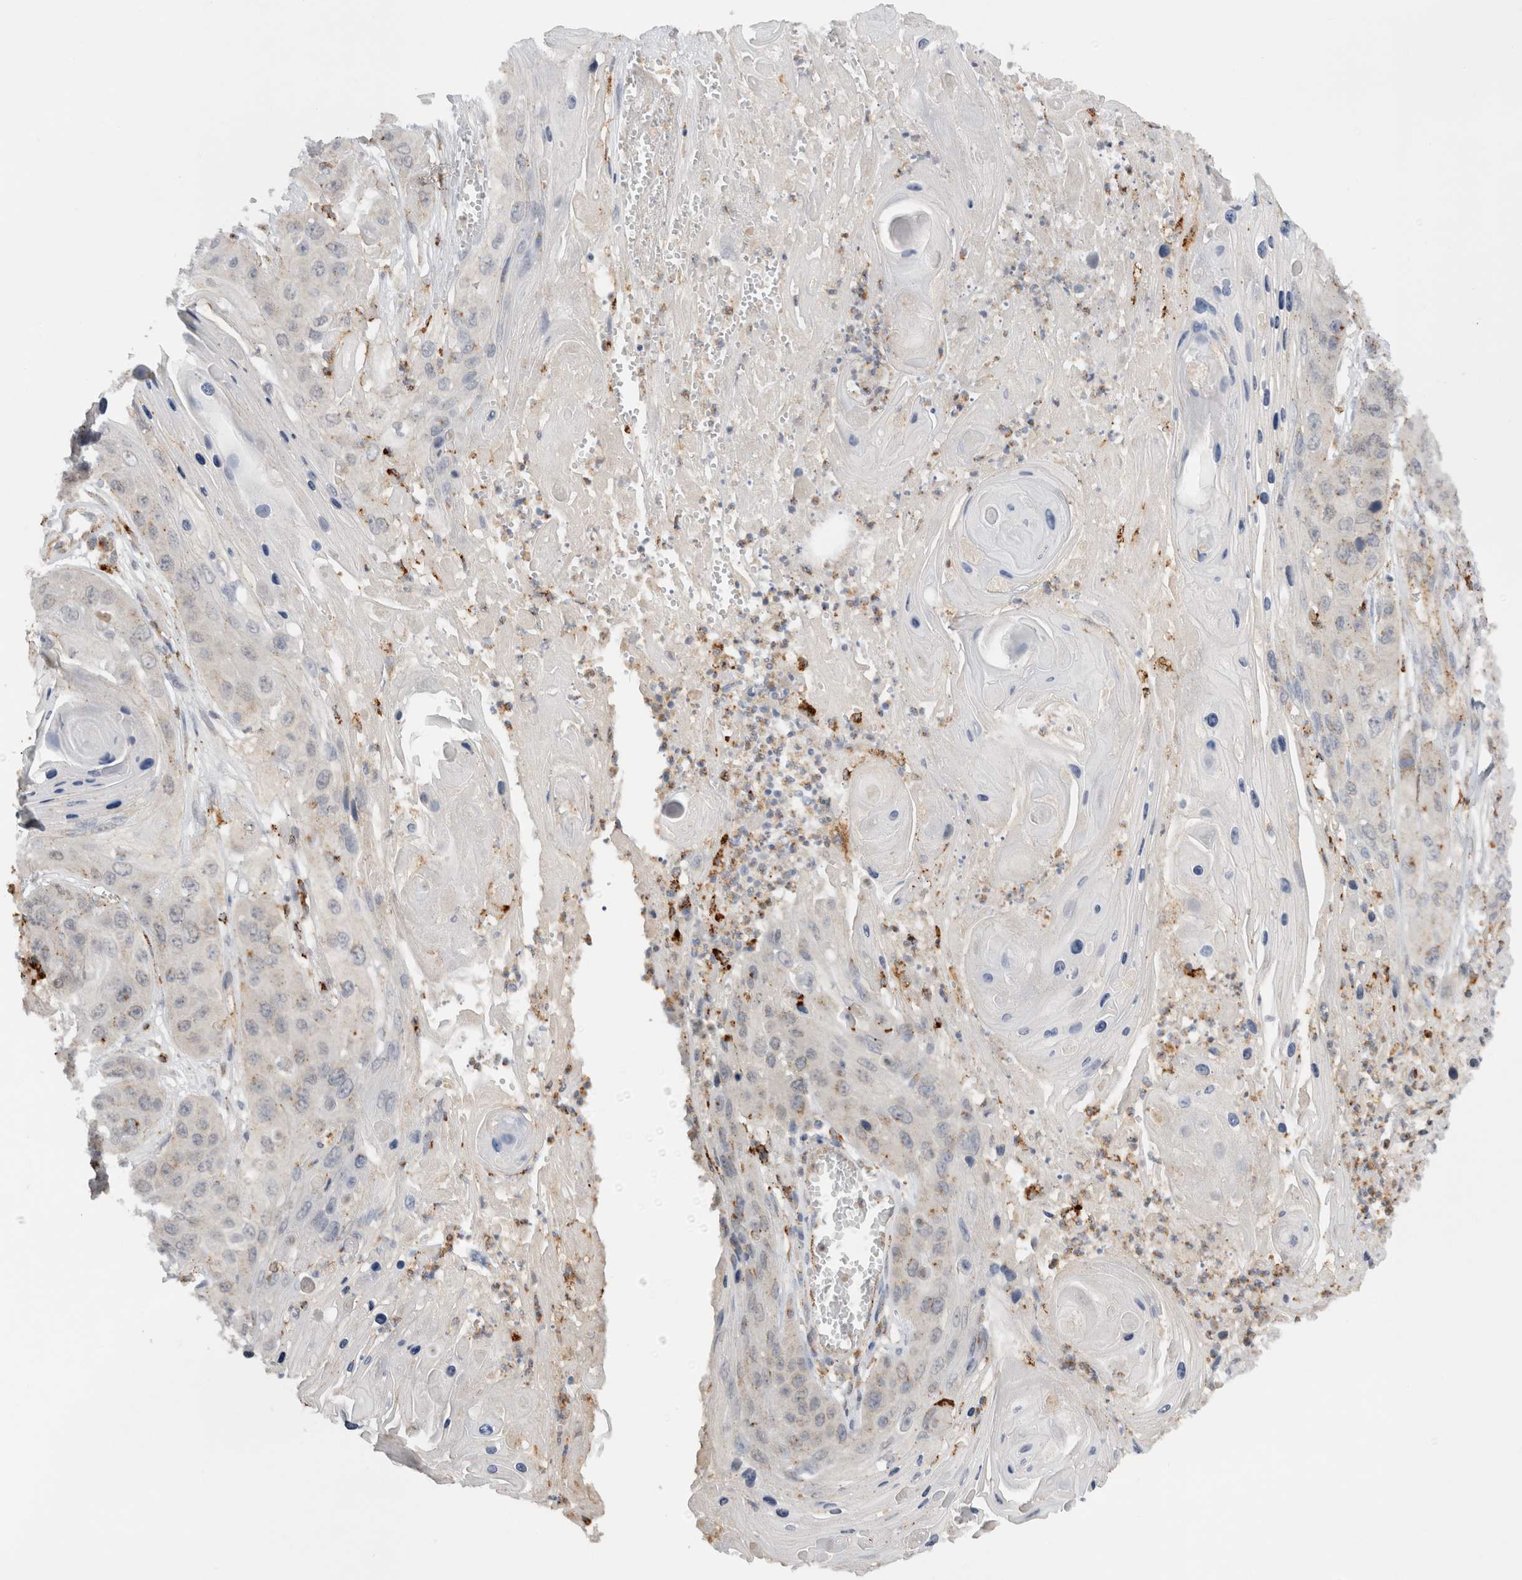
{"staining": {"intensity": "negative", "quantity": "none", "location": "none"}, "tissue": "skin cancer", "cell_type": "Tumor cells", "image_type": "cancer", "snomed": [{"axis": "morphology", "description": "Squamous cell carcinoma, NOS"}, {"axis": "topography", "description": "Skin"}], "caption": "The immunohistochemistry photomicrograph has no significant expression in tumor cells of skin cancer (squamous cell carcinoma) tissue.", "gene": "GNS", "patient": {"sex": "male", "age": 55}}